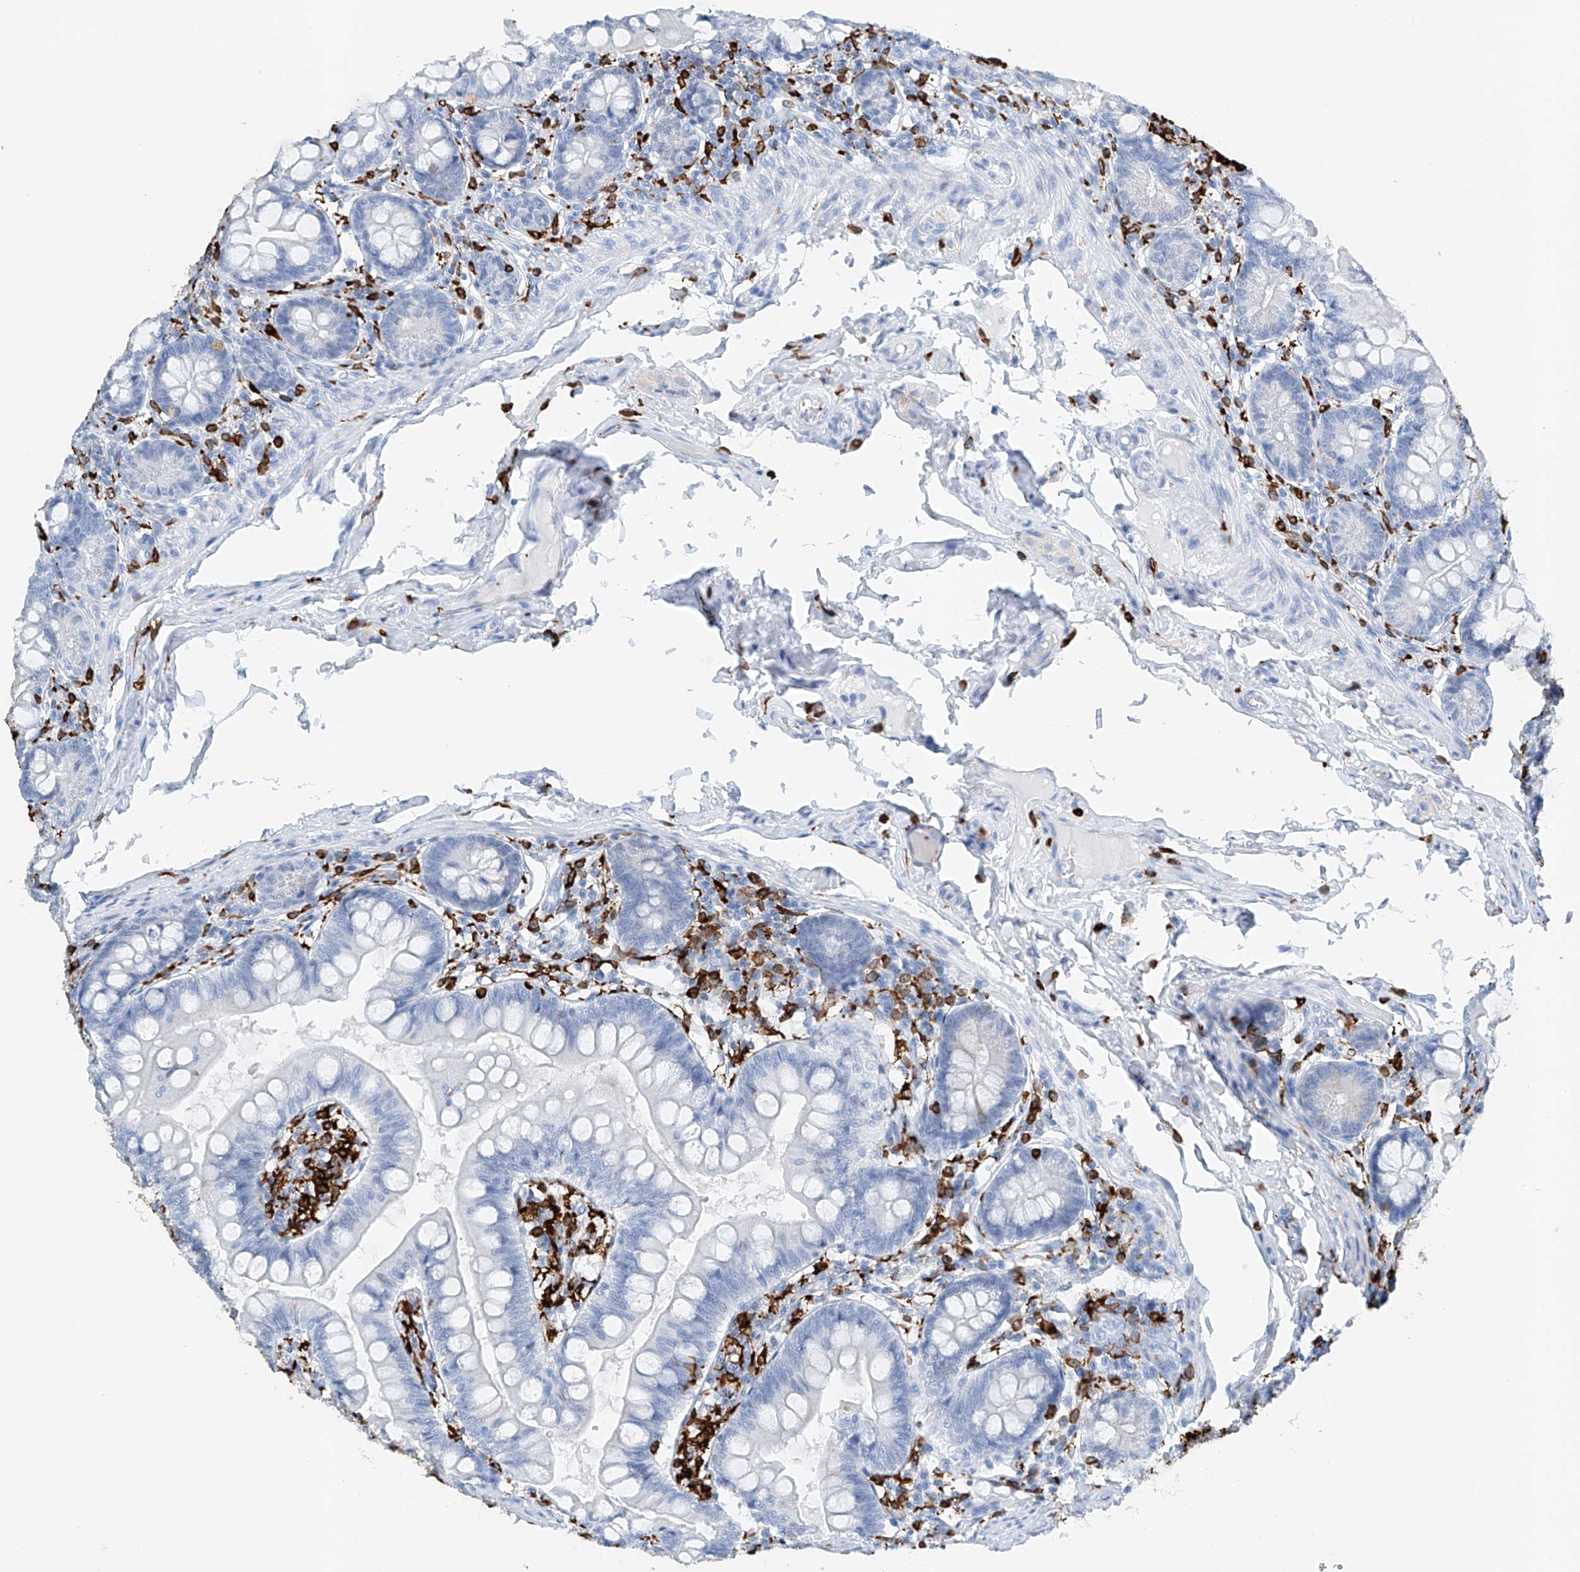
{"staining": {"intensity": "negative", "quantity": "none", "location": "none"}, "tissue": "small intestine", "cell_type": "Glandular cells", "image_type": "normal", "snomed": [{"axis": "morphology", "description": "Normal tissue, NOS"}, {"axis": "topography", "description": "Small intestine"}], "caption": "High power microscopy image of an immunohistochemistry (IHC) photomicrograph of benign small intestine, revealing no significant positivity in glandular cells.", "gene": "TBXAS1", "patient": {"sex": "male", "age": 7}}